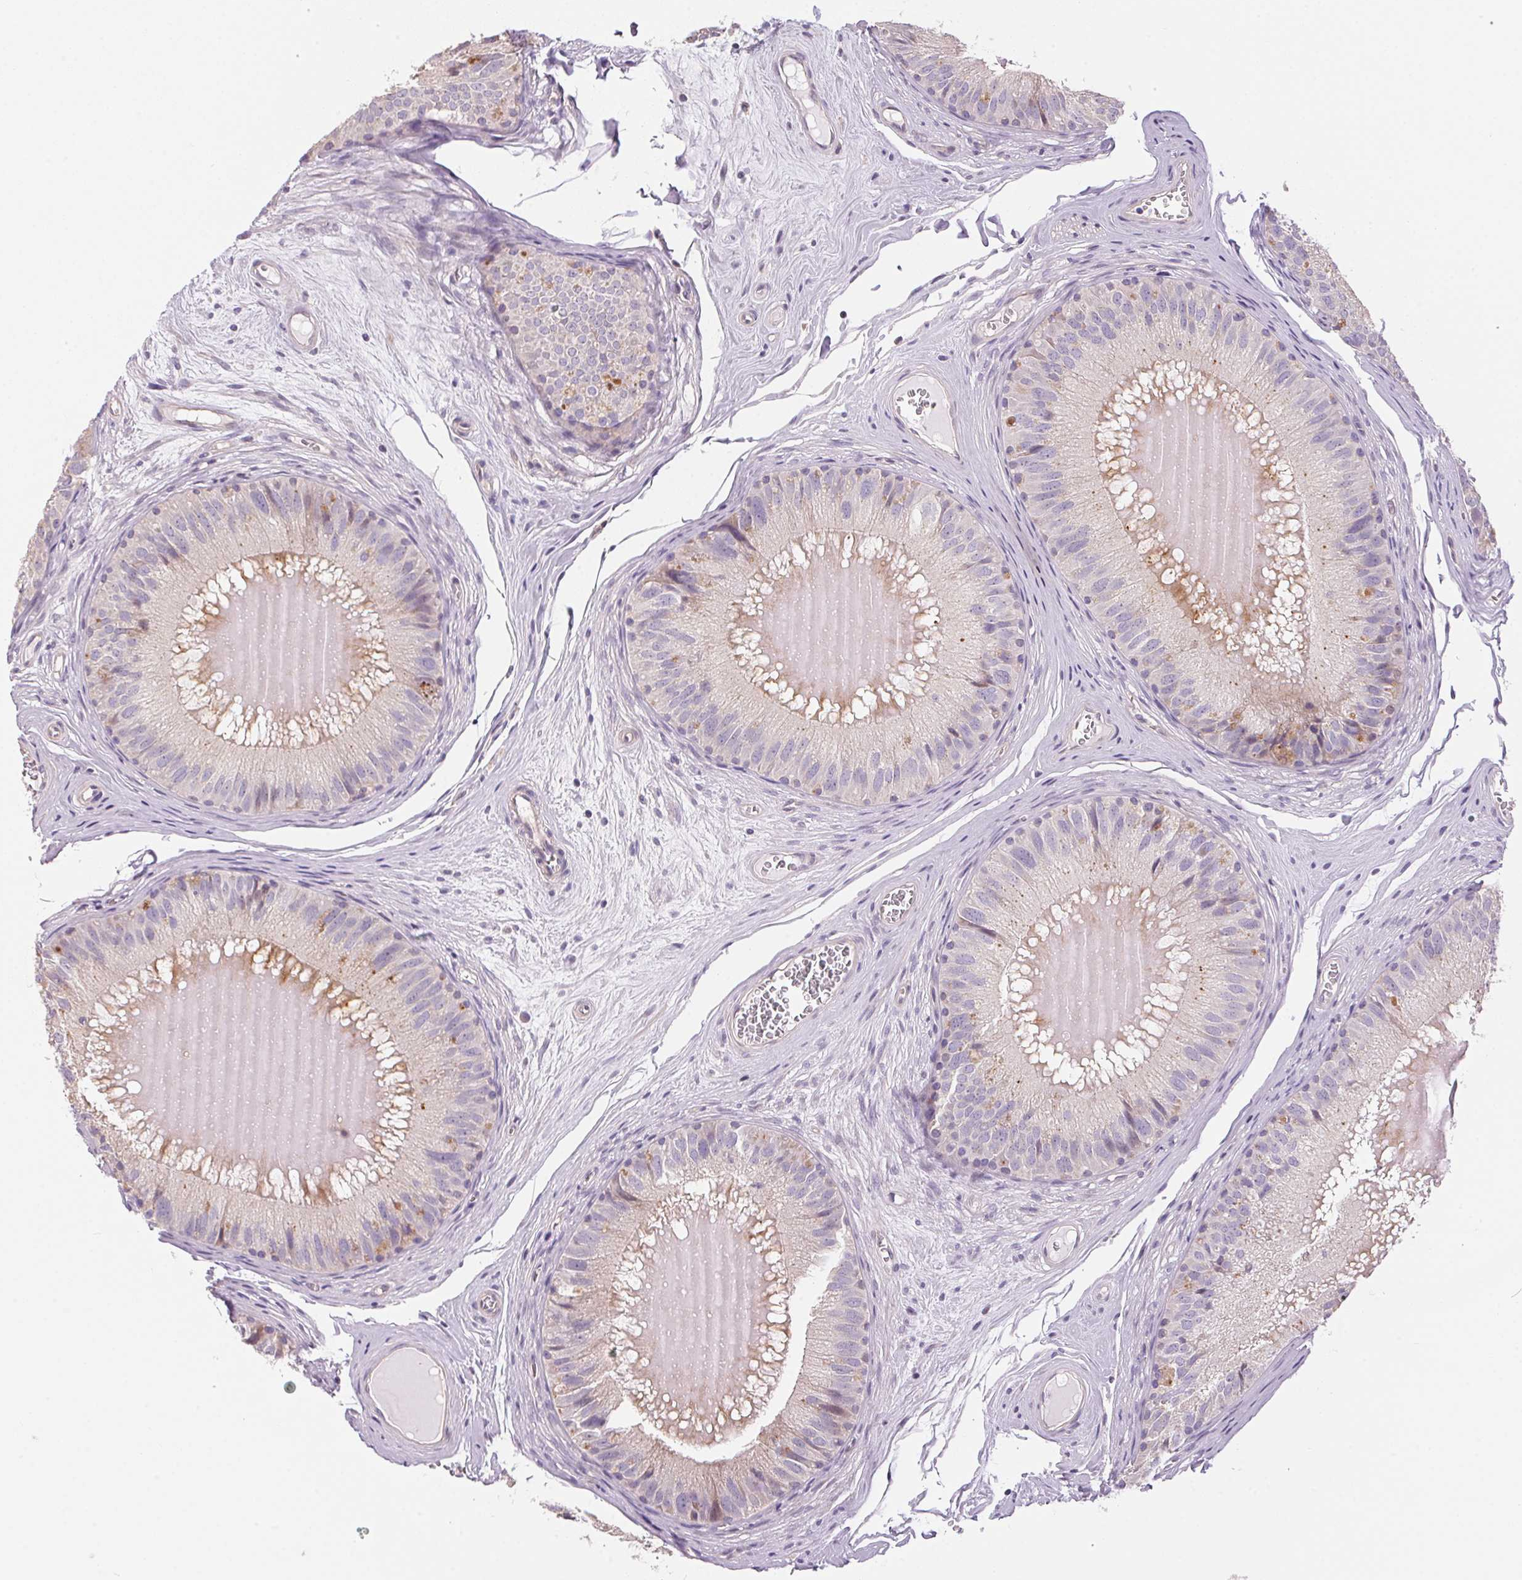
{"staining": {"intensity": "moderate", "quantity": "<25%", "location": "cytoplasmic/membranous"}, "tissue": "epididymis", "cell_type": "Glandular cells", "image_type": "normal", "snomed": [{"axis": "morphology", "description": "Normal tissue, NOS"}, {"axis": "topography", "description": "Epididymis, spermatic cord, NOS"}], "caption": "This is a micrograph of immunohistochemistry (IHC) staining of benign epididymis, which shows moderate positivity in the cytoplasmic/membranous of glandular cells.", "gene": "UNC13B", "patient": {"sex": "male", "age": 39}}